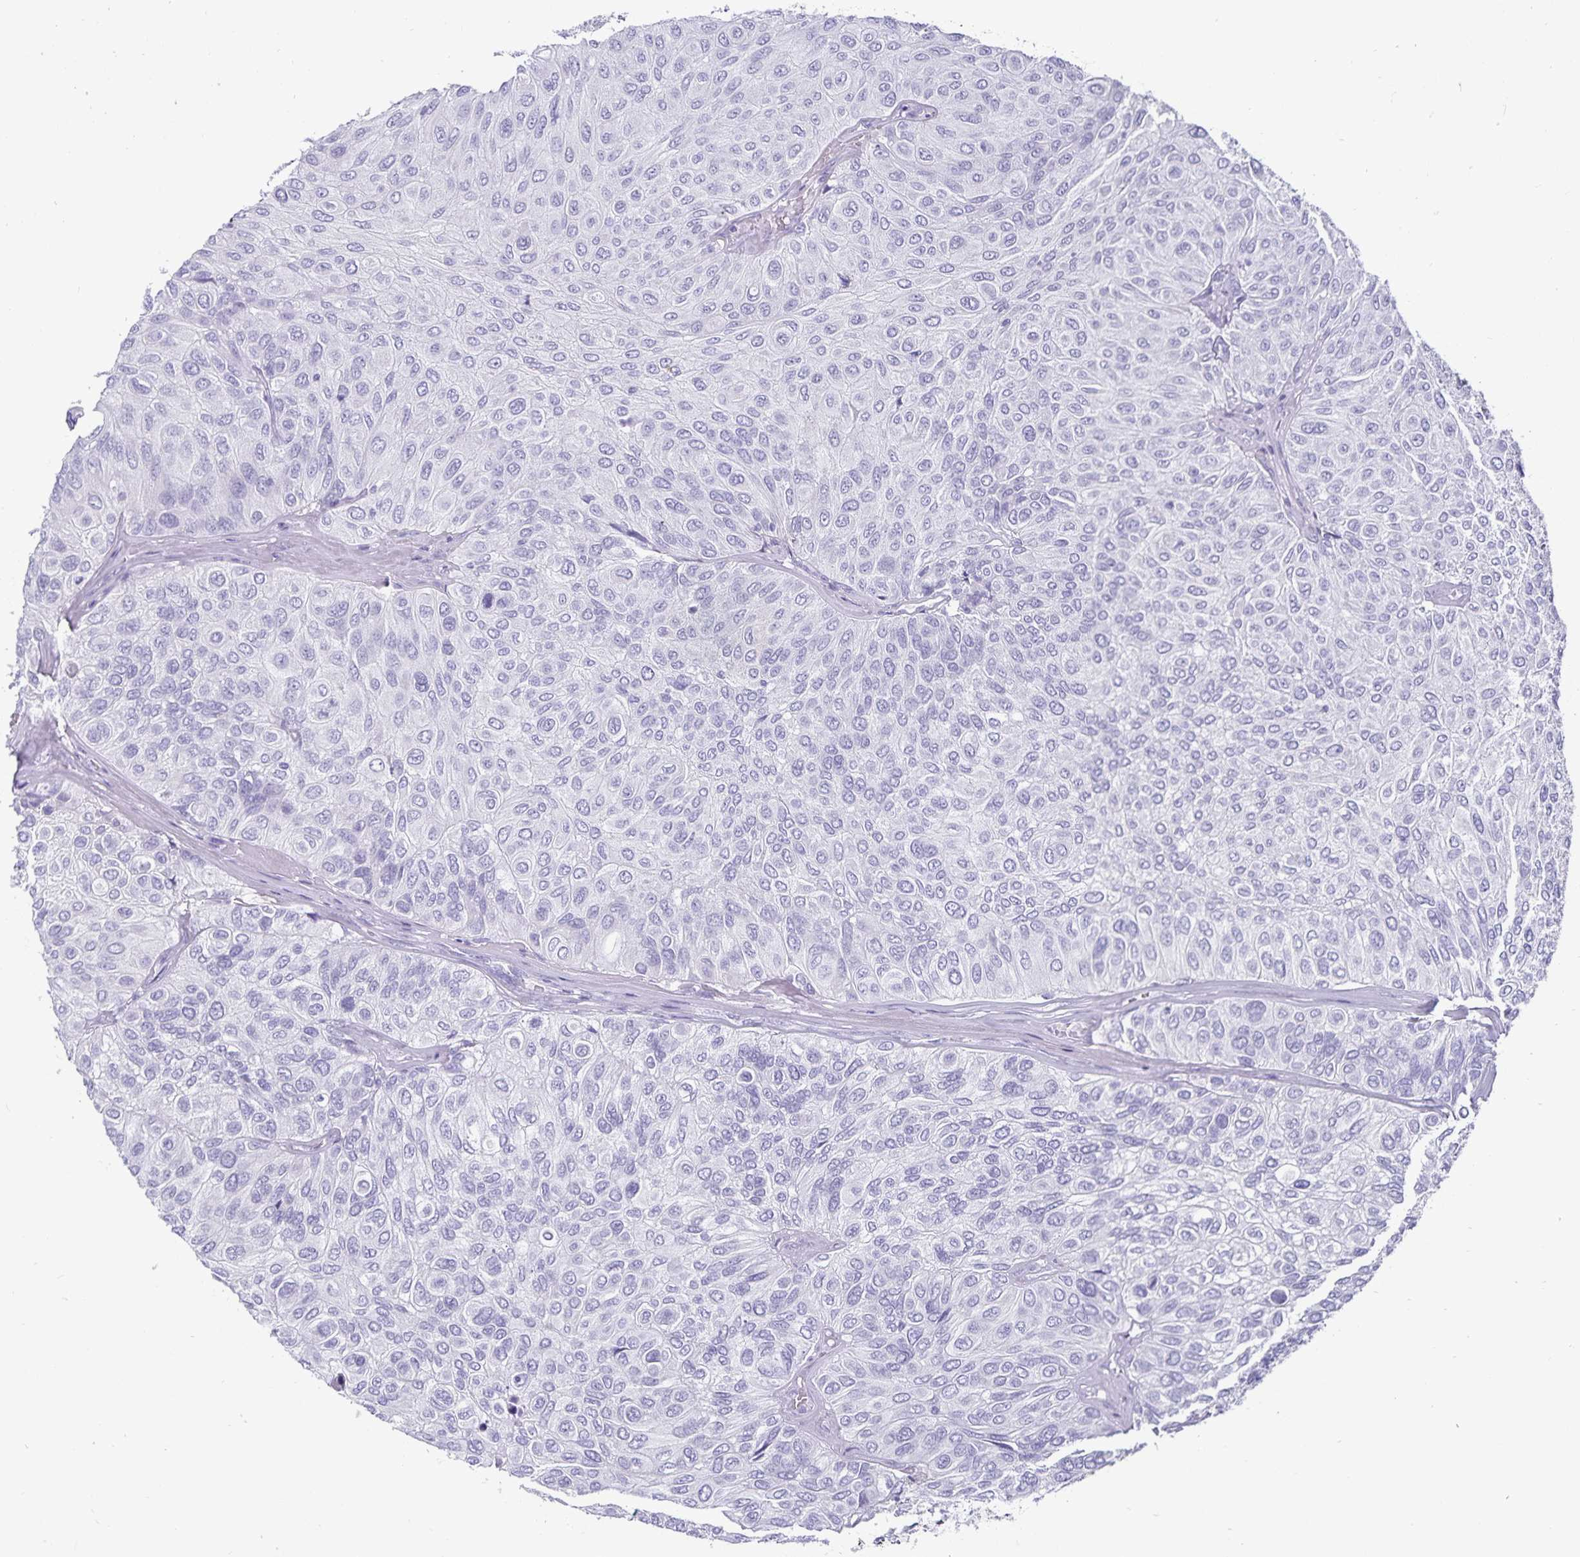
{"staining": {"intensity": "negative", "quantity": "none", "location": "none"}, "tissue": "urothelial cancer", "cell_type": "Tumor cells", "image_type": "cancer", "snomed": [{"axis": "morphology", "description": "Urothelial carcinoma, High grade"}, {"axis": "topography", "description": "Urinary bladder"}], "caption": "This is an immunohistochemistry (IHC) histopathology image of urothelial carcinoma (high-grade). There is no expression in tumor cells.", "gene": "DEFA6", "patient": {"sex": "male", "age": 66}}